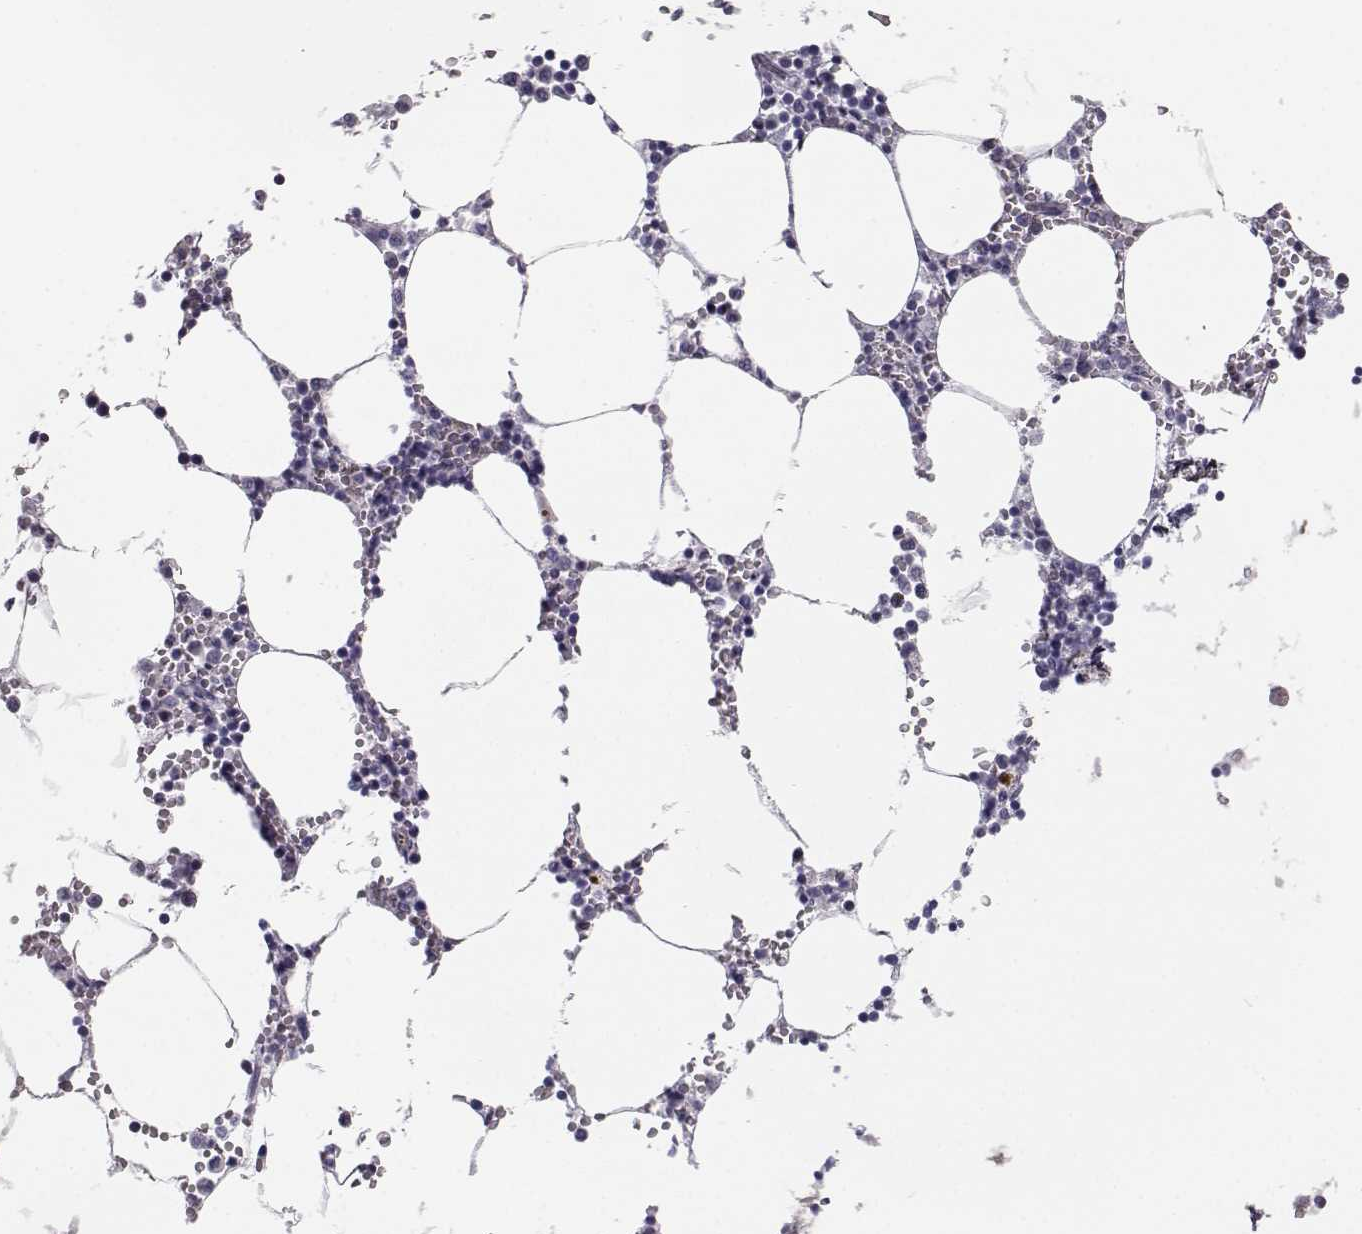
{"staining": {"intensity": "negative", "quantity": "none", "location": "none"}, "tissue": "bone marrow", "cell_type": "Hematopoietic cells", "image_type": "normal", "snomed": [{"axis": "morphology", "description": "Normal tissue, NOS"}, {"axis": "topography", "description": "Bone marrow"}], "caption": "DAB immunohistochemical staining of unremarkable bone marrow reveals no significant positivity in hematopoietic cells.", "gene": "MYCBPAP", "patient": {"sex": "male", "age": 54}}